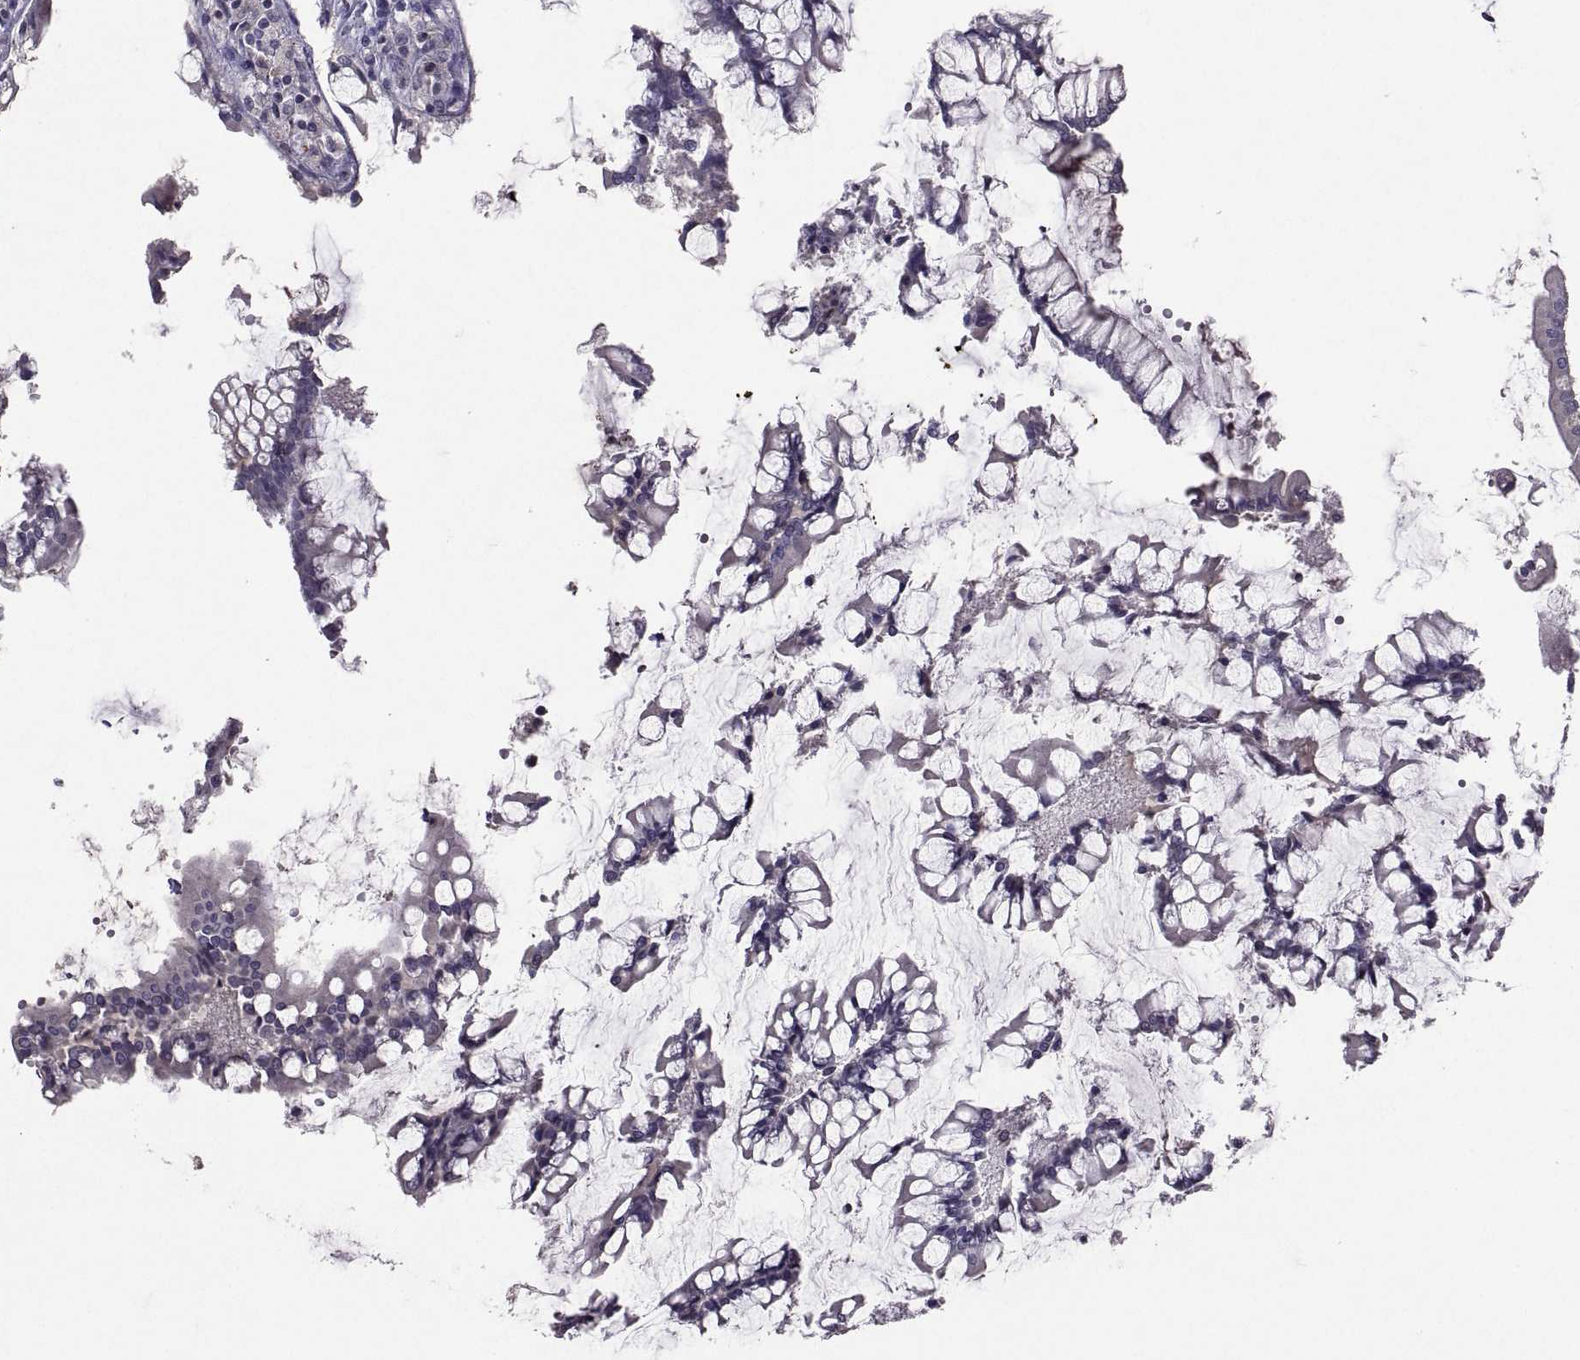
{"staining": {"intensity": "negative", "quantity": "none", "location": "none"}, "tissue": "carcinoid", "cell_type": "Tumor cells", "image_type": "cancer", "snomed": [{"axis": "morphology", "description": "Carcinoid, malignant, NOS"}, {"axis": "topography", "description": "Small intestine"}], "caption": "Immunohistochemistry (IHC) photomicrograph of carcinoid stained for a protein (brown), which displays no staining in tumor cells.", "gene": "NPTX2", "patient": {"sex": "female", "age": 65}}